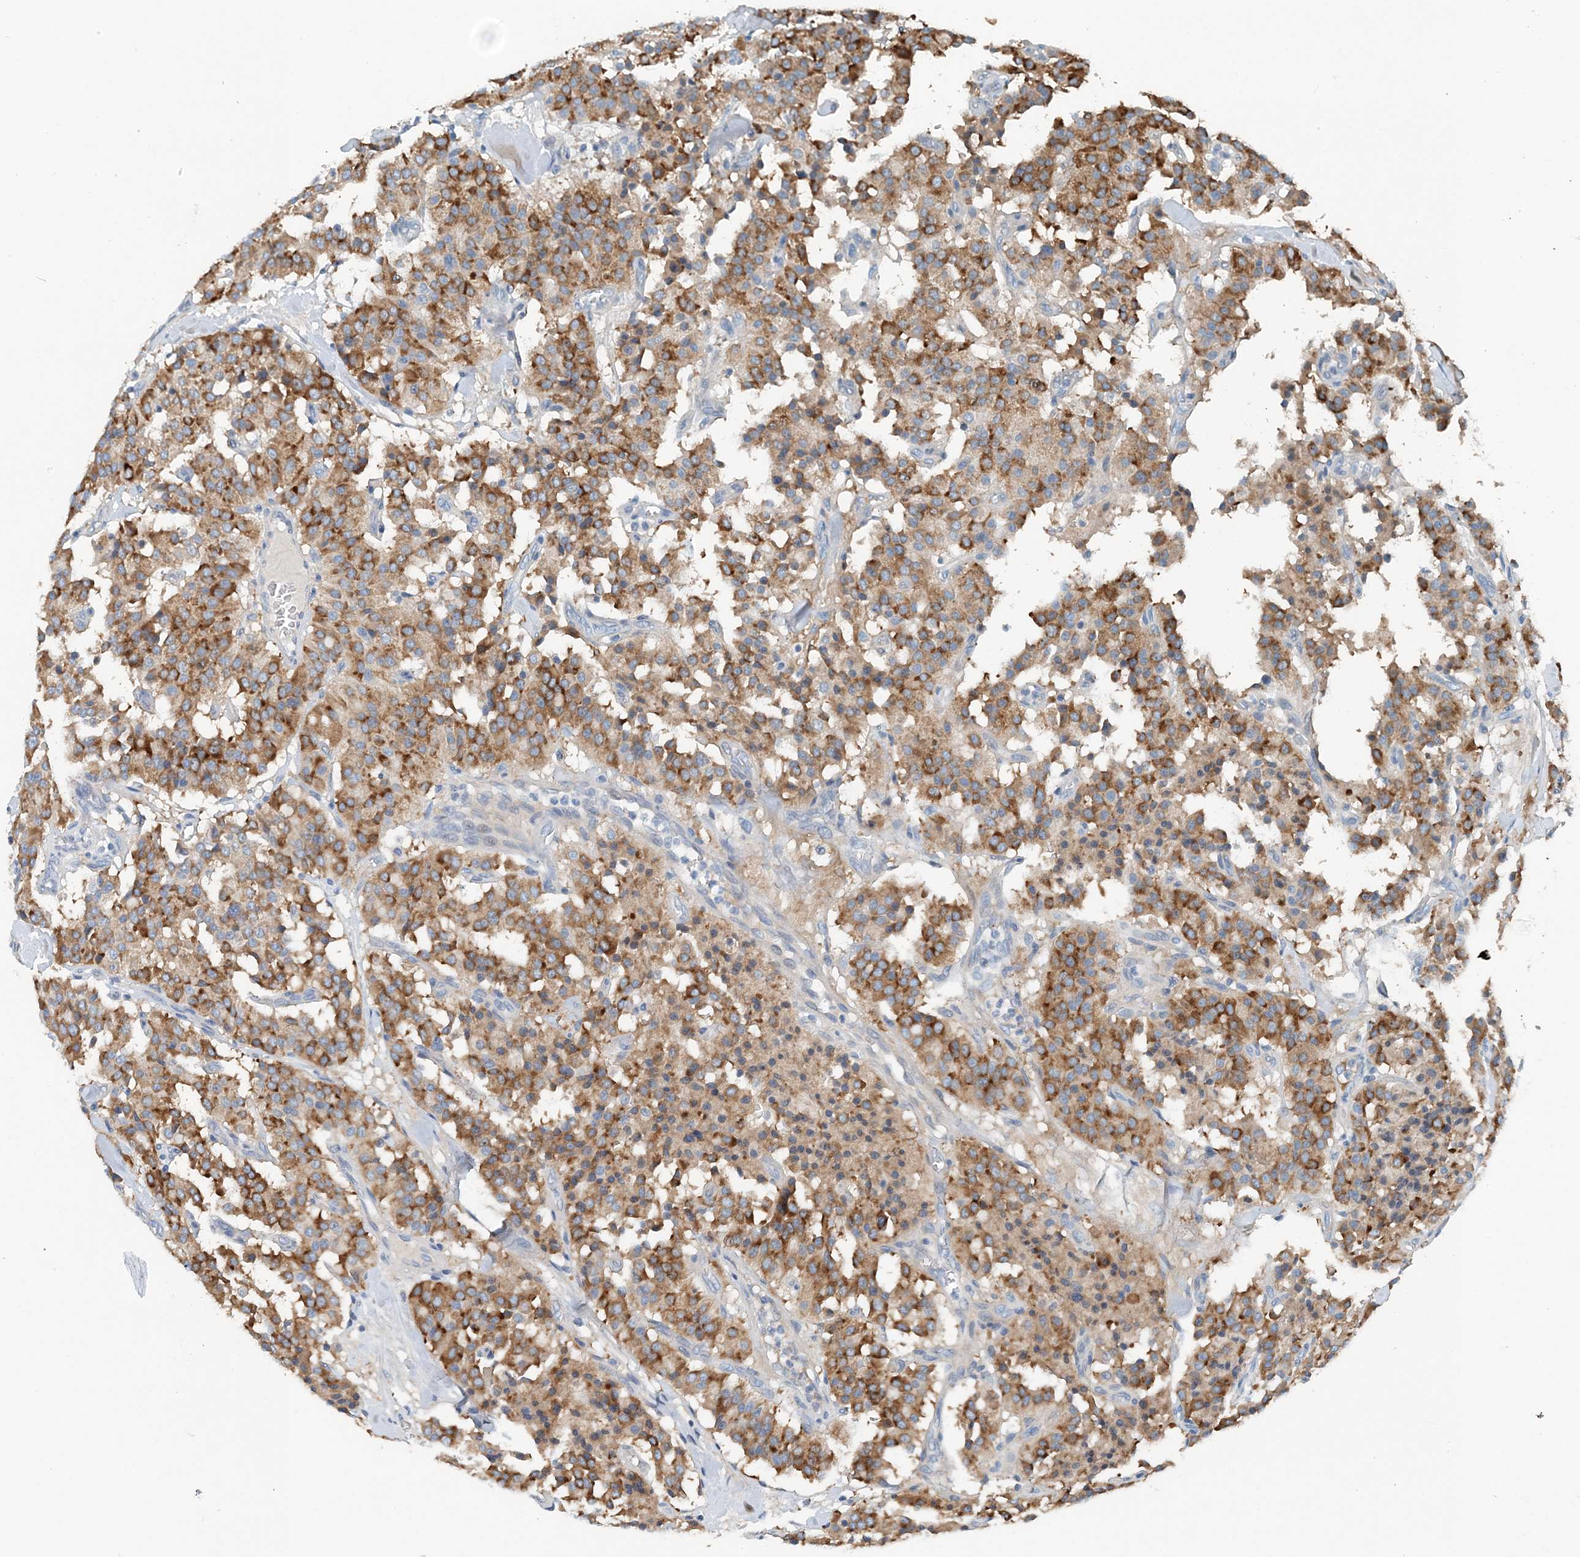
{"staining": {"intensity": "moderate", "quantity": ">75%", "location": "cytoplasmic/membranous"}, "tissue": "carcinoid", "cell_type": "Tumor cells", "image_type": "cancer", "snomed": [{"axis": "morphology", "description": "Carcinoid, malignant, NOS"}, {"axis": "topography", "description": "Lung"}], "caption": "Tumor cells reveal medium levels of moderate cytoplasmic/membranous positivity in approximately >75% of cells in malignant carcinoid. The staining is performed using DAB (3,3'-diaminobenzidine) brown chromogen to label protein expression. The nuclei are counter-stained blue using hematoxylin.", "gene": "EEF1A2", "patient": {"sex": "male", "age": 30}}